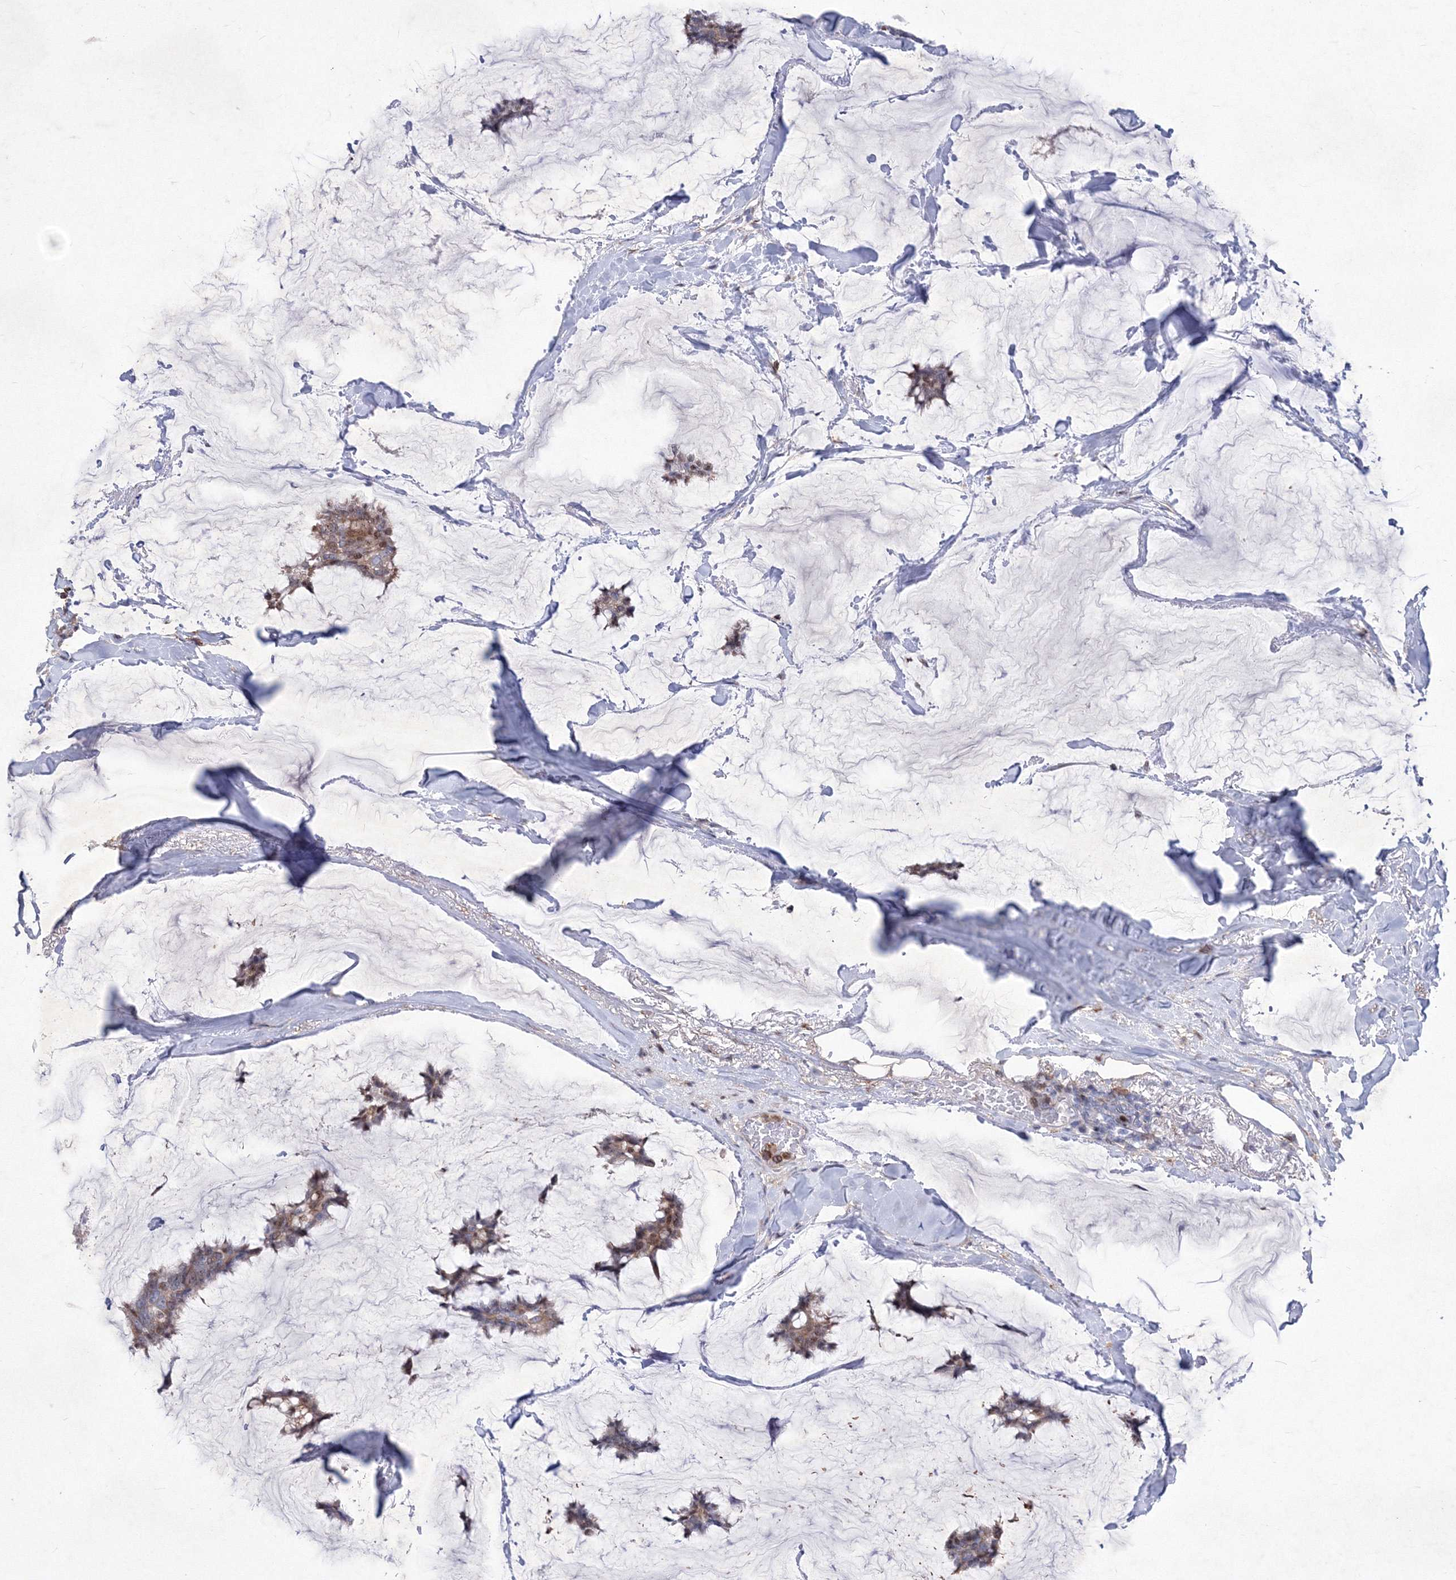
{"staining": {"intensity": "moderate", "quantity": "<25%", "location": "nuclear"}, "tissue": "breast cancer", "cell_type": "Tumor cells", "image_type": "cancer", "snomed": [{"axis": "morphology", "description": "Duct carcinoma"}, {"axis": "topography", "description": "Breast"}], "caption": "Immunohistochemical staining of human breast invasive ductal carcinoma shows moderate nuclear protein positivity in approximately <25% of tumor cells. (DAB IHC with brightfield microscopy, high magnification).", "gene": "RNPEPL1", "patient": {"sex": "female", "age": 93}}